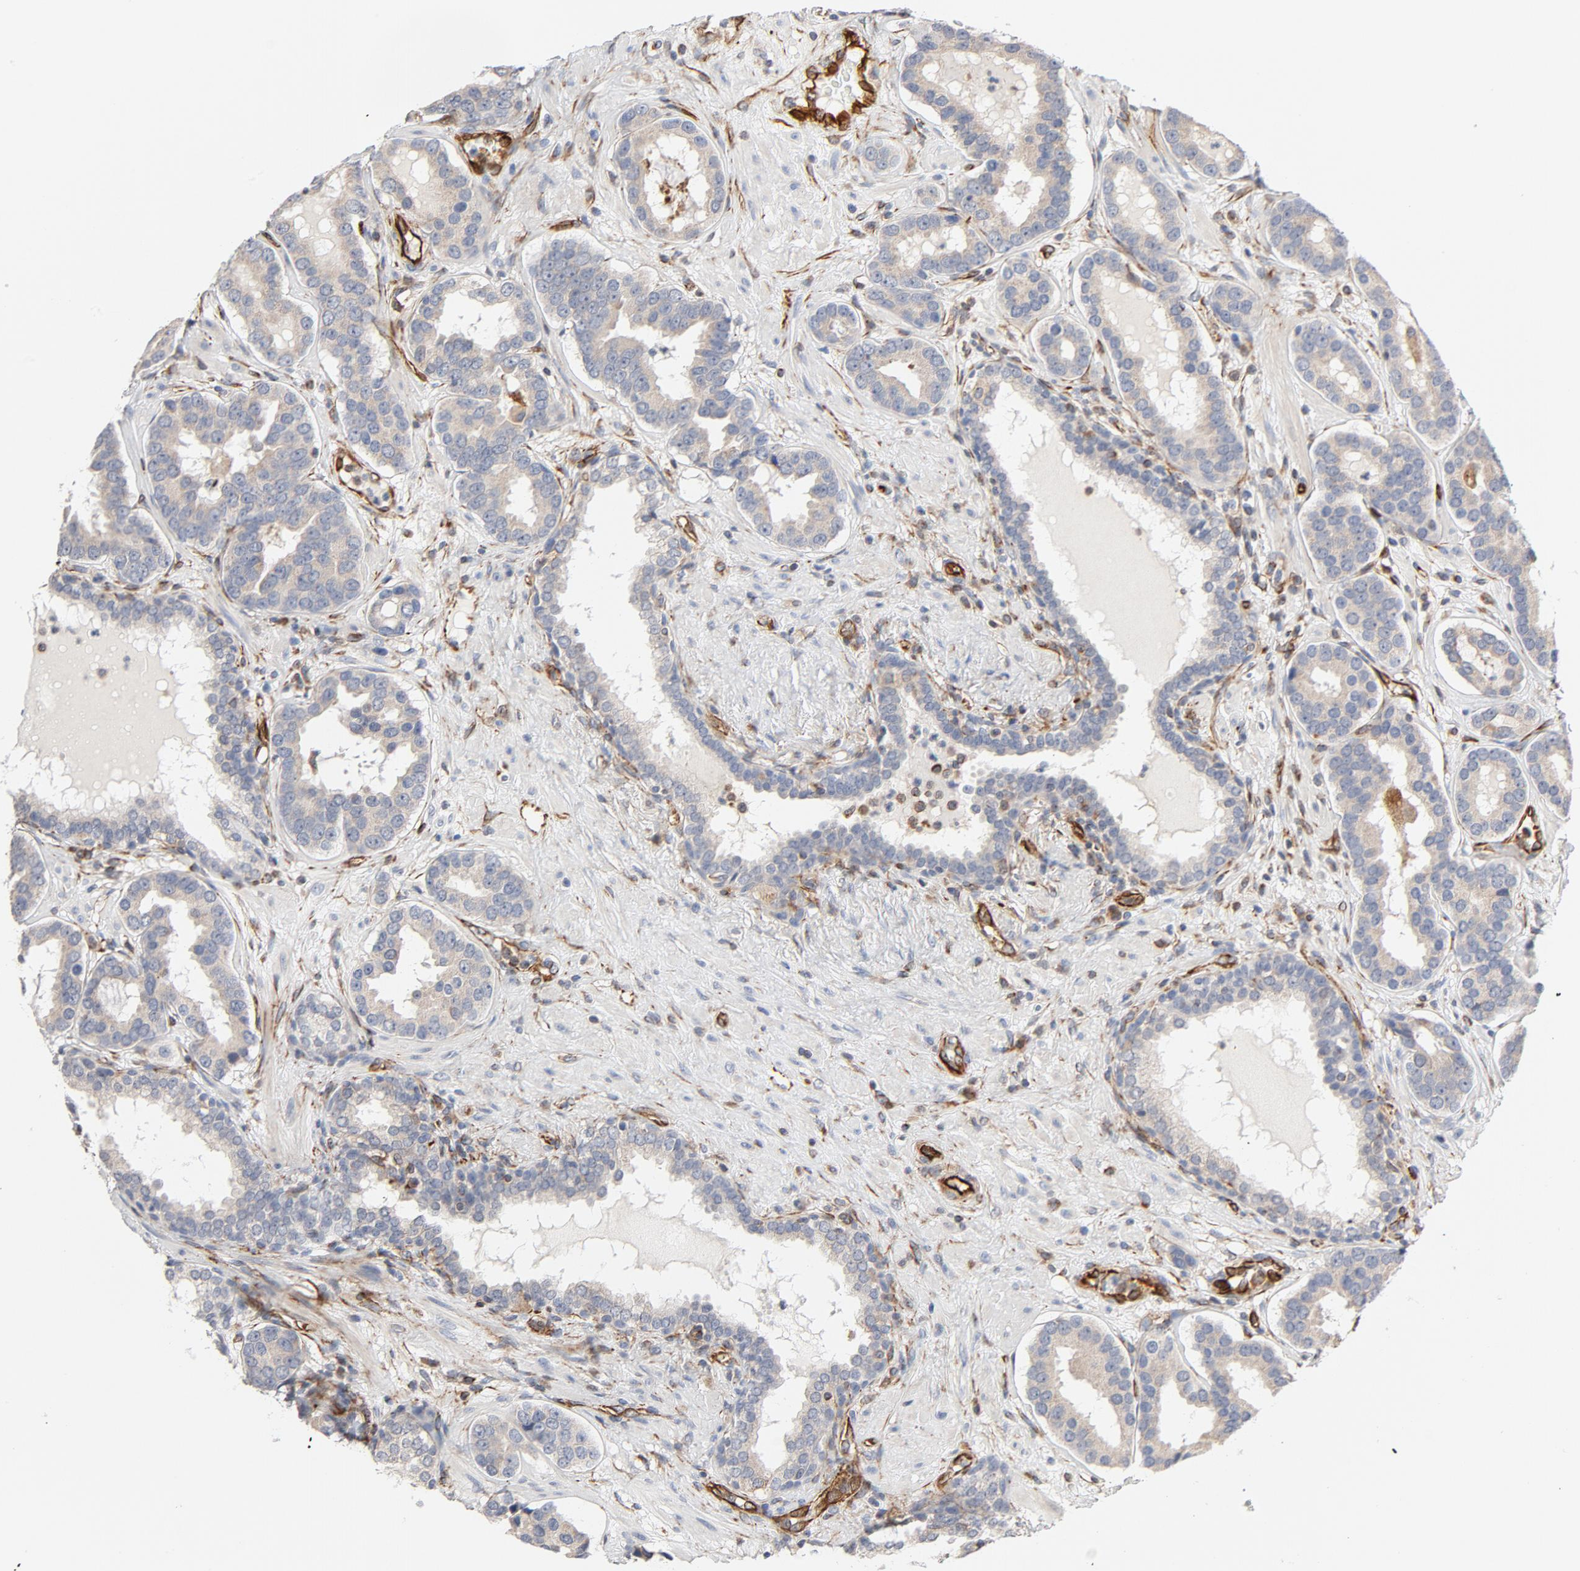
{"staining": {"intensity": "moderate", "quantity": ">75%", "location": "cytoplasmic/membranous"}, "tissue": "prostate cancer", "cell_type": "Tumor cells", "image_type": "cancer", "snomed": [{"axis": "morphology", "description": "Adenocarcinoma, Low grade"}, {"axis": "topography", "description": "Prostate"}], "caption": "High-magnification brightfield microscopy of adenocarcinoma (low-grade) (prostate) stained with DAB (3,3'-diaminobenzidine) (brown) and counterstained with hematoxylin (blue). tumor cells exhibit moderate cytoplasmic/membranous positivity is seen in about>75% of cells.", "gene": "FAM118A", "patient": {"sex": "male", "age": 59}}